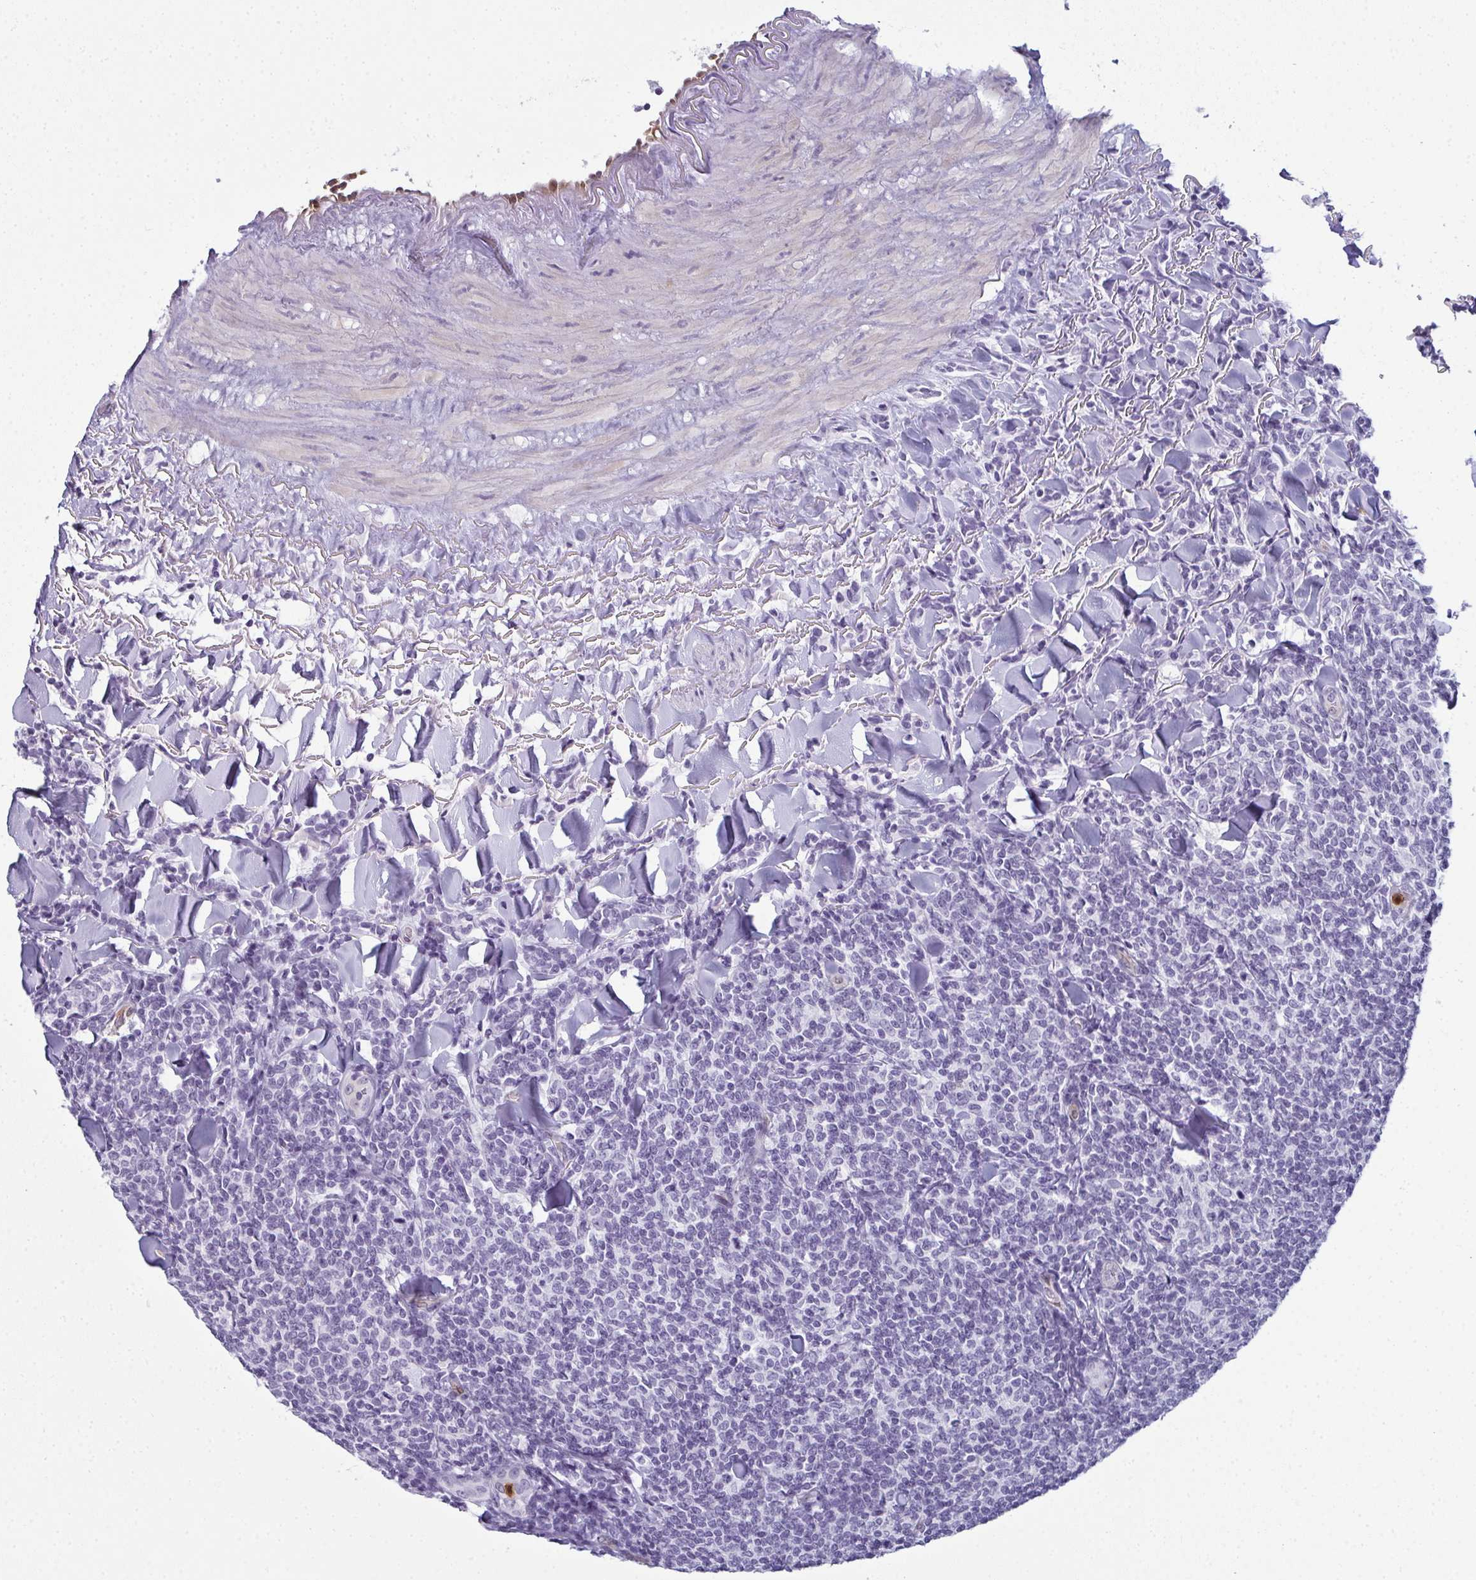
{"staining": {"intensity": "negative", "quantity": "none", "location": "none"}, "tissue": "lymphoma", "cell_type": "Tumor cells", "image_type": "cancer", "snomed": [{"axis": "morphology", "description": "Malignant lymphoma, non-Hodgkin's type, Low grade"}, {"axis": "topography", "description": "Lymph node"}], "caption": "Human lymphoma stained for a protein using immunohistochemistry displays no expression in tumor cells.", "gene": "CDA", "patient": {"sex": "female", "age": 56}}